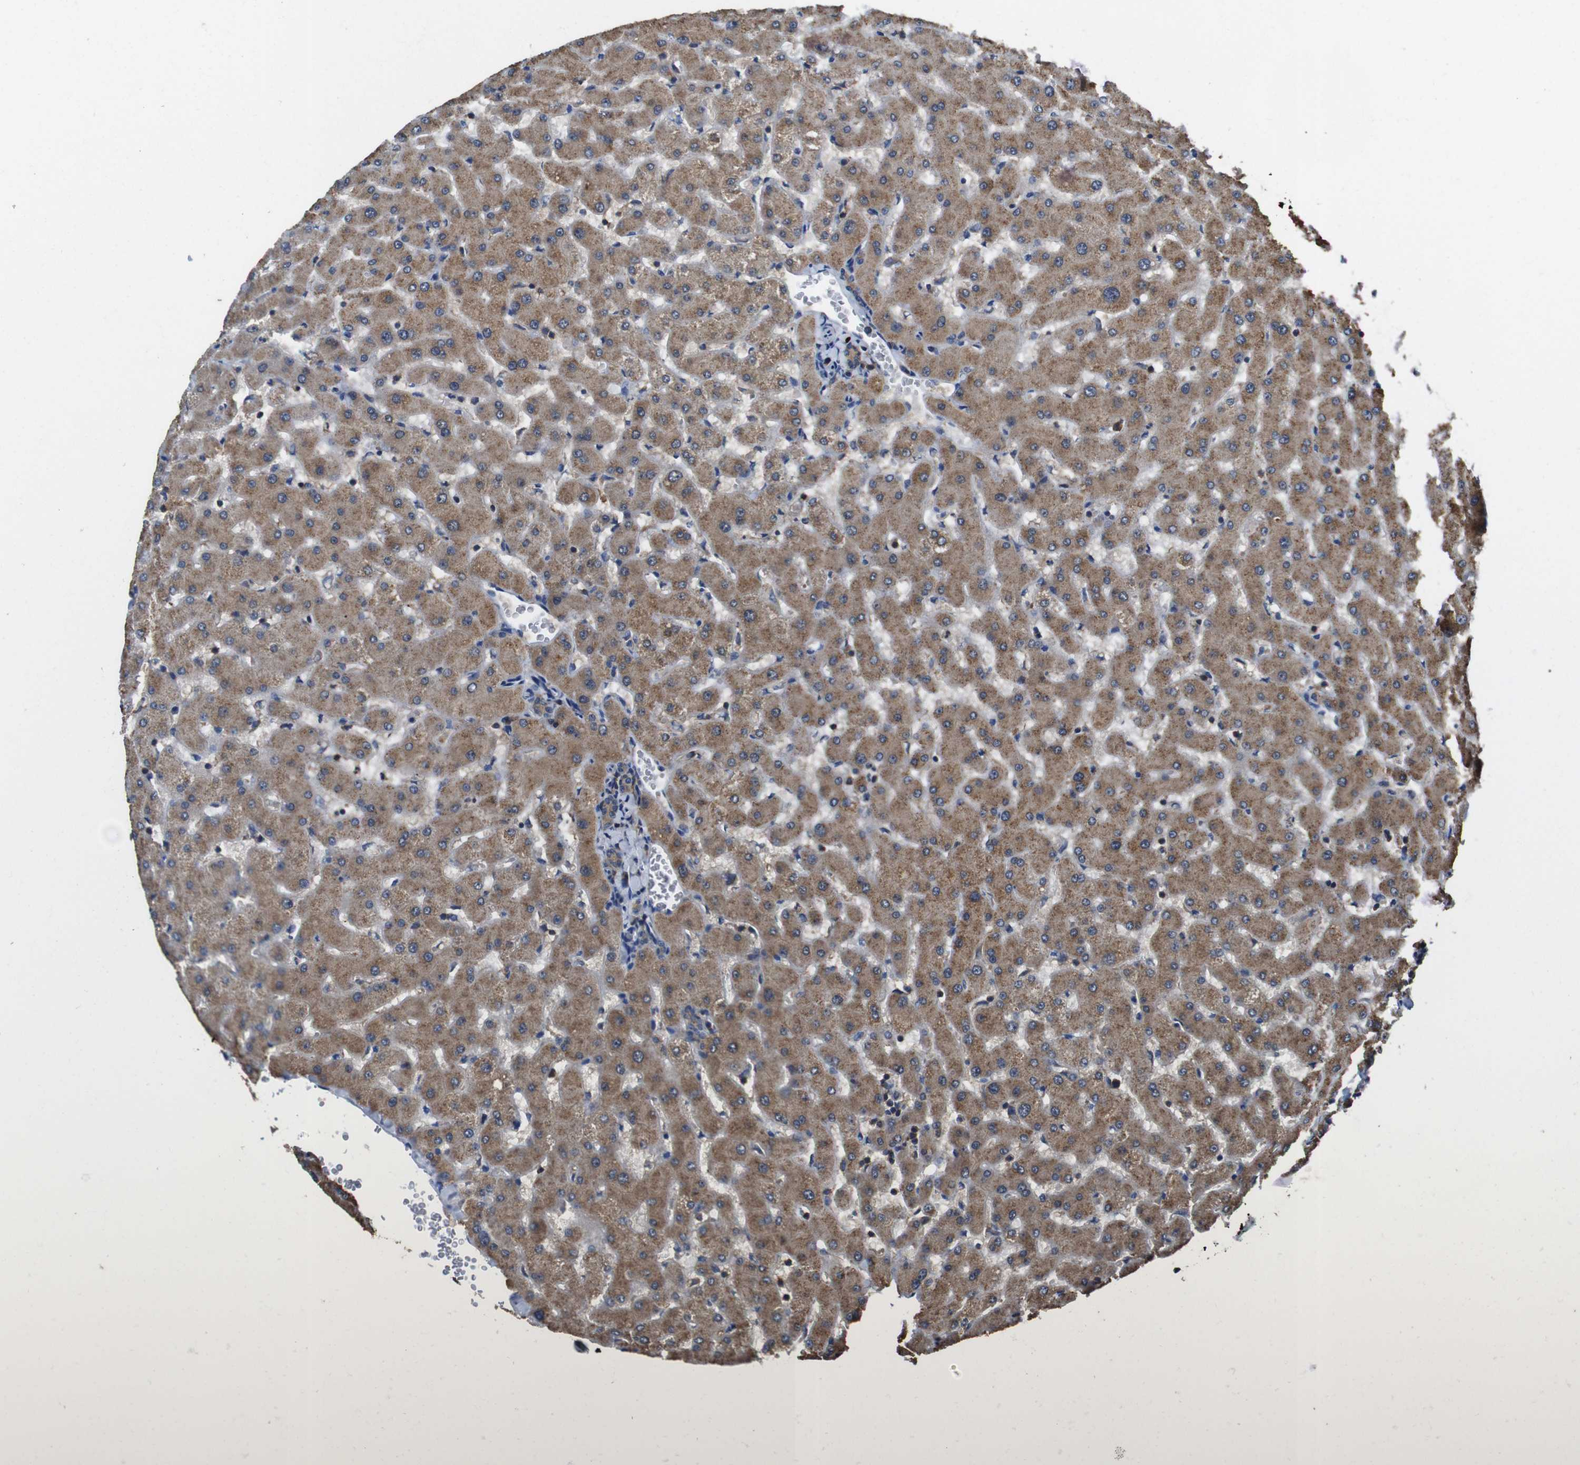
{"staining": {"intensity": "moderate", "quantity": ">75%", "location": "cytoplasmic/membranous"}, "tissue": "liver", "cell_type": "Cholangiocytes", "image_type": "normal", "snomed": [{"axis": "morphology", "description": "Normal tissue, NOS"}, {"axis": "topography", "description": "Liver"}], "caption": "Unremarkable liver reveals moderate cytoplasmic/membranous staining in approximately >75% of cholangiocytes.", "gene": "GLIPR1", "patient": {"sex": "female", "age": 63}}